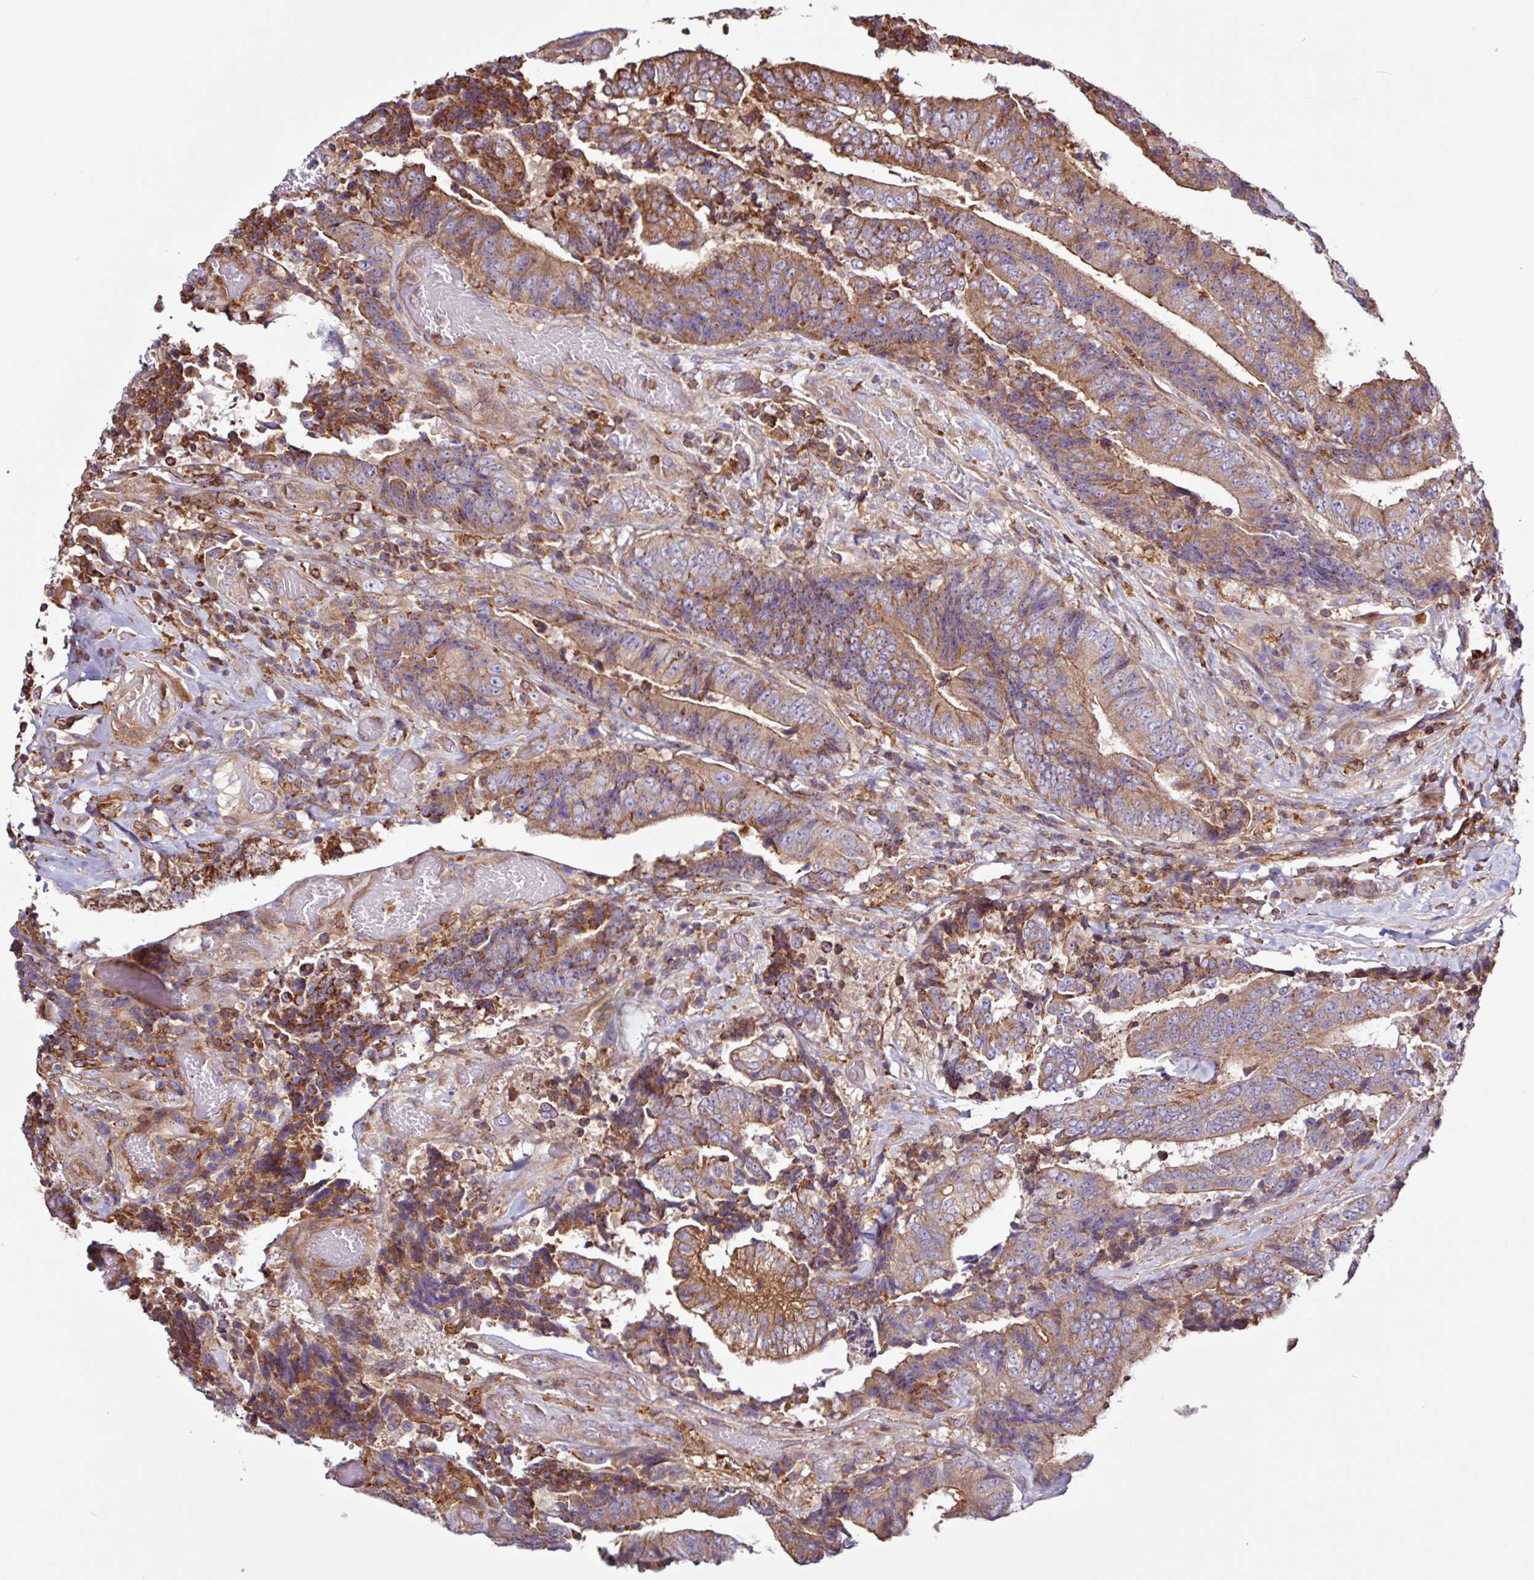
{"staining": {"intensity": "moderate", "quantity": ">75%", "location": "cytoplasmic/membranous"}, "tissue": "colorectal cancer", "cell_type": "Tumor cells", "image_type": "cancer", "snomed": [{"axis": "morphology", "description": "Adenocarcinoma, NOS"}, {"axis": "topography", "description": "Rectum"}], "caption": "Brown immunohistochemical staining in human colorectal cancer displays moderate cytoplasmic/membranous staining in approximately >75% of tumor cells.", "gene": "ACTR3", "patient": {"sex": "male", "age": 72}}